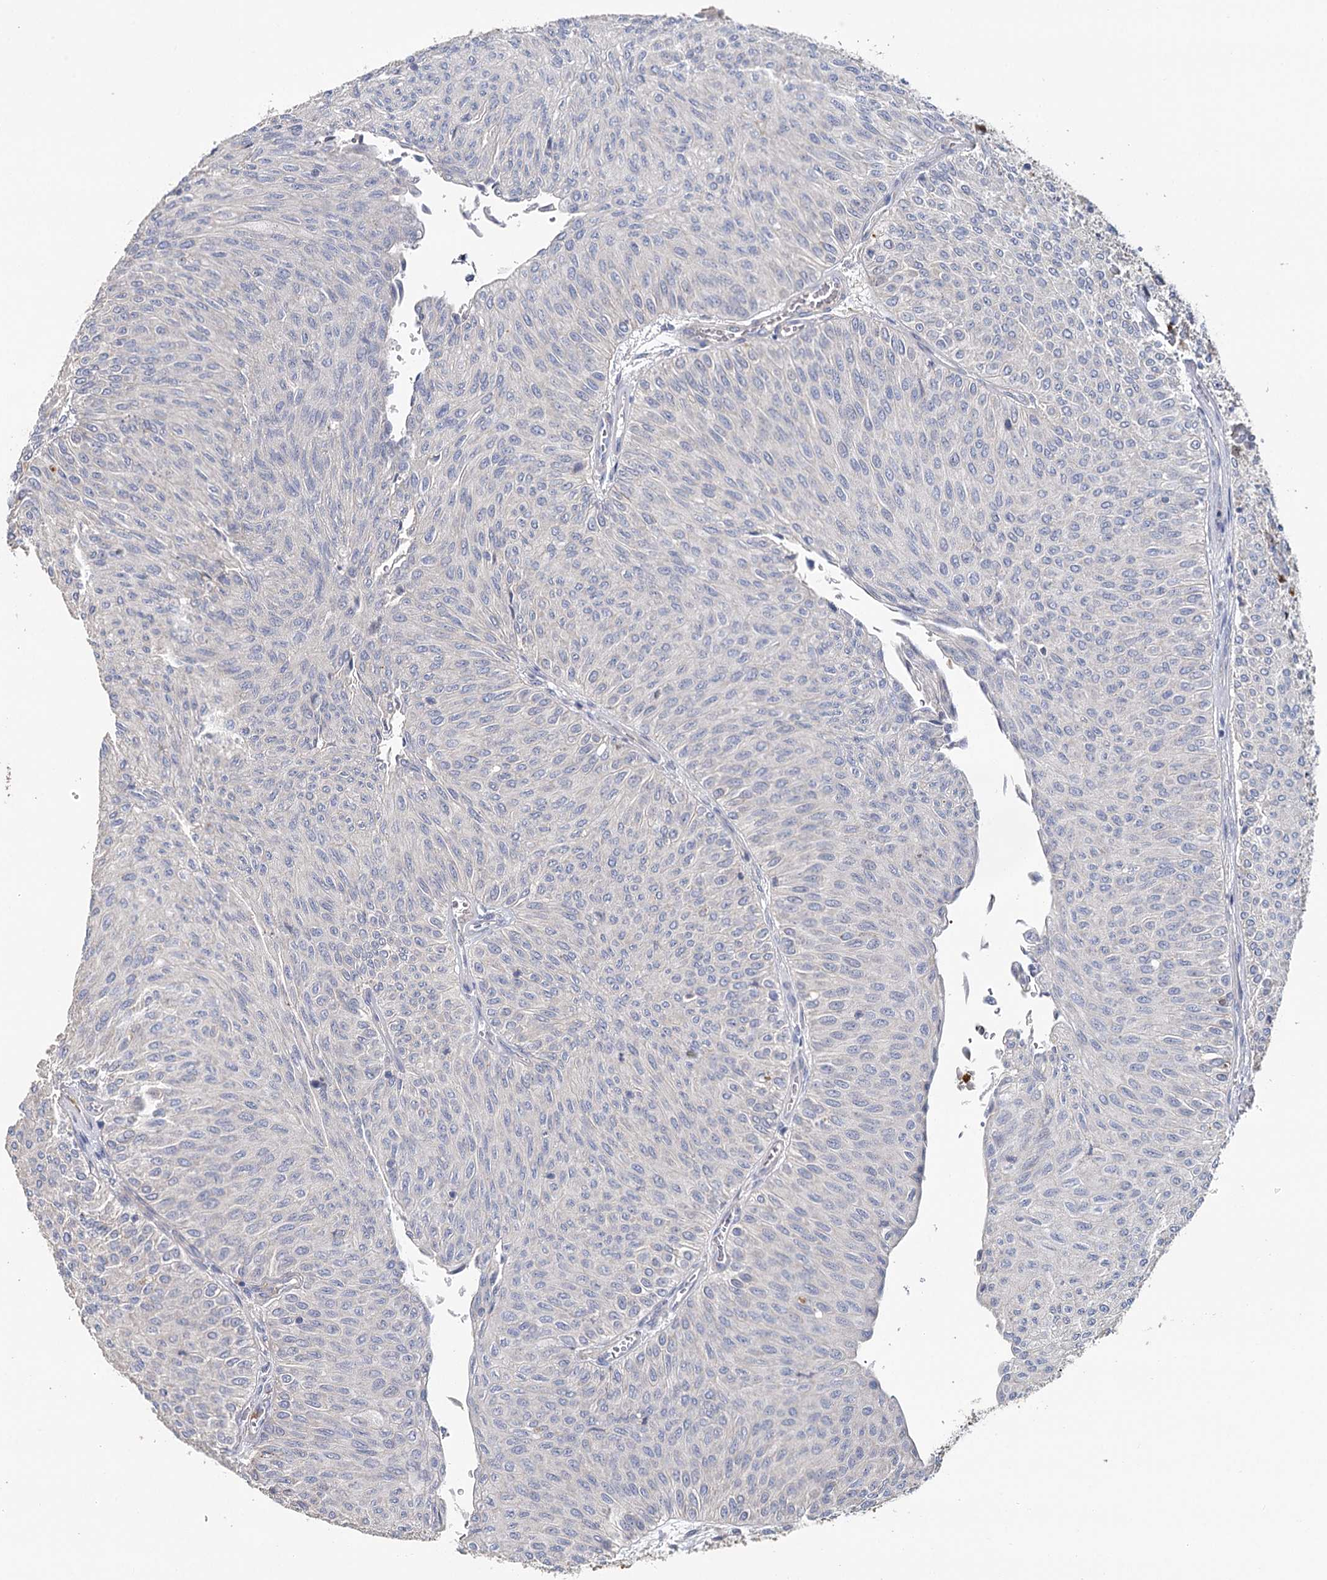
{"staining": {"intensity": "negative", "quantity": "none", "location": "none"}, "tissue": "urothelial cancer", "cell_type": "Tumor cells", "image_type": "cancer", "snomed": [{"axis": "morphology", "description": "Urothelial carcinoma, Low grade"}, {"axis": "topography", "description": "Urinary bladder"}], "caption": "Tumor cells show no significant staining in urothelial cancer.", "gene": "EPB41L5", "patient": {"sex": "male", "age": 78}}